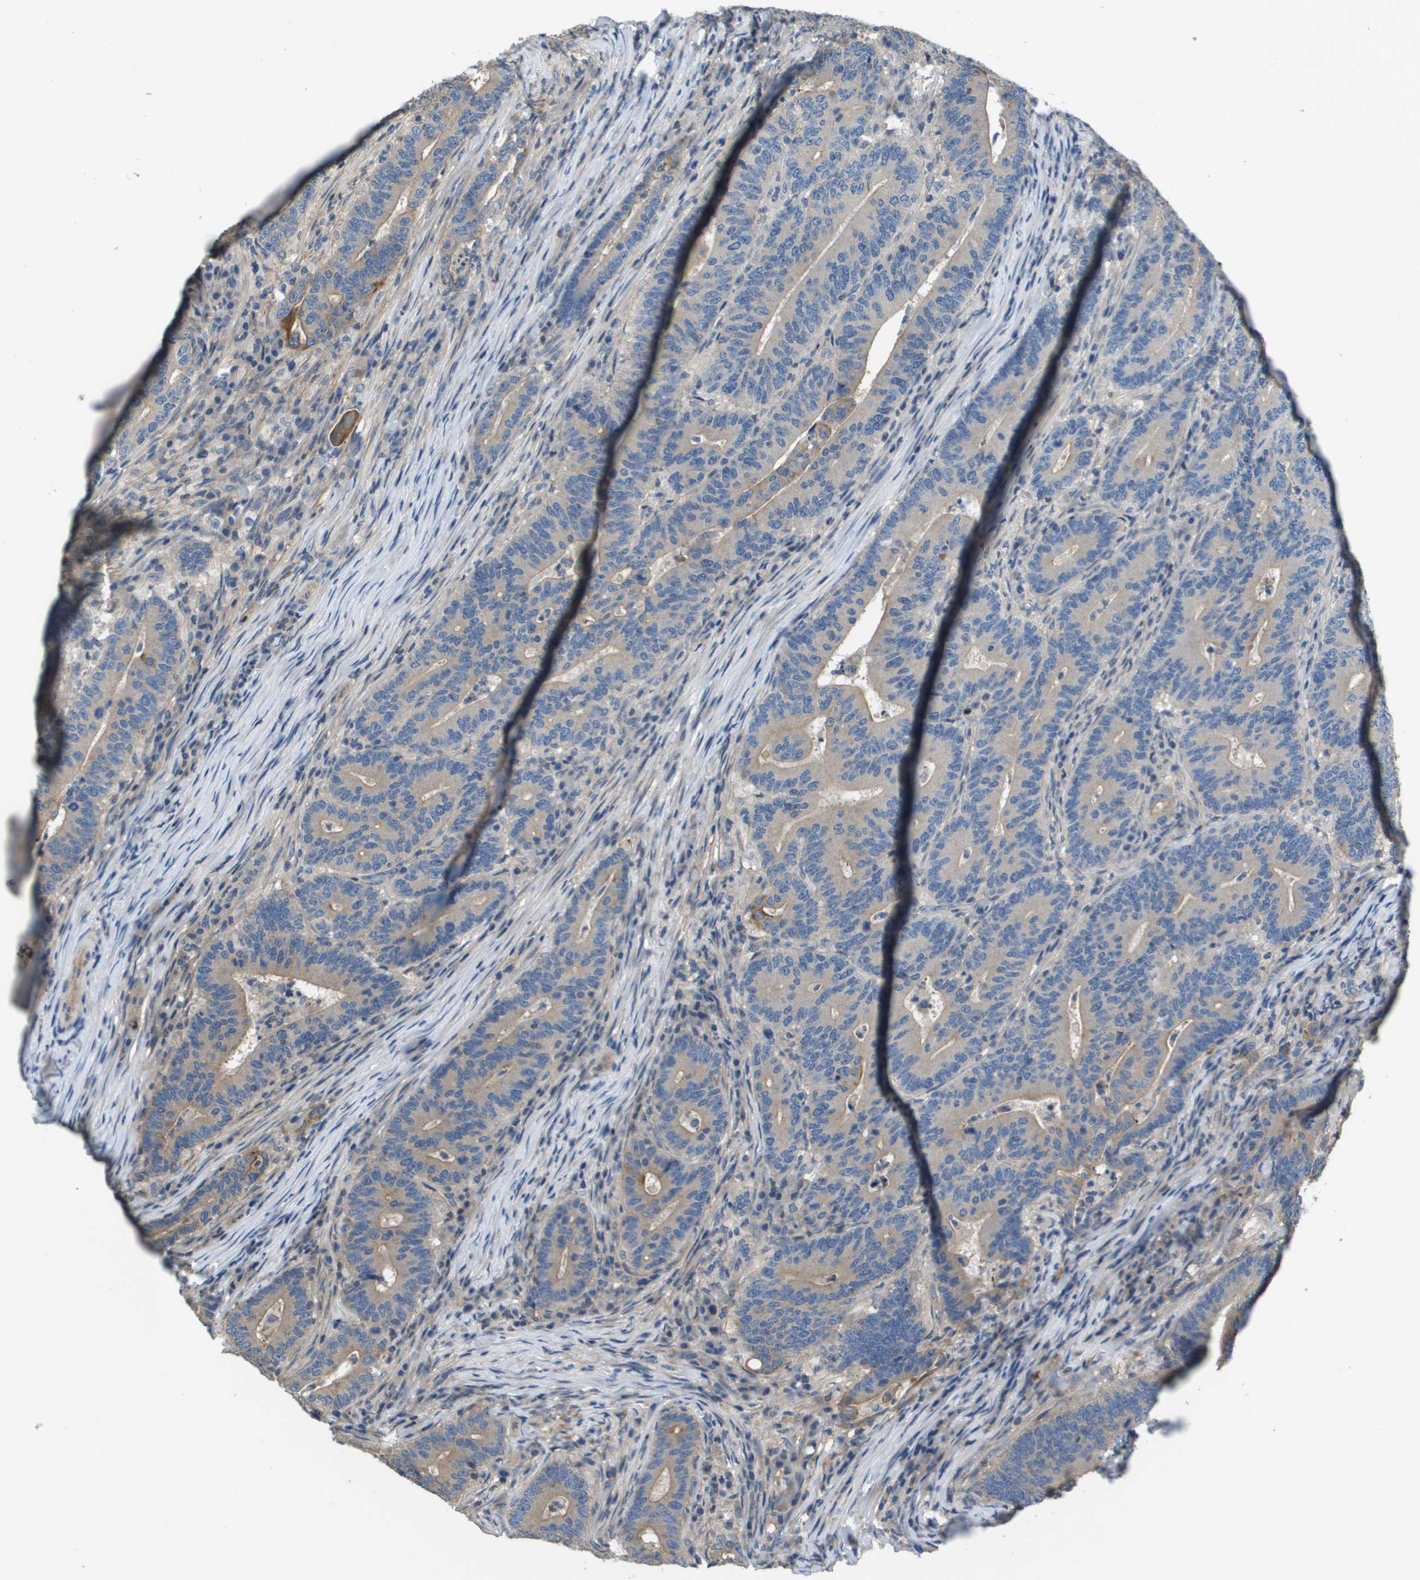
{"staining": {"intensity": "weak", "quantity": "<25%", "location": "cytoplasmic/membranous"}, "tissue": "colorectal cancer", "cell_type": "Tumor cells", "image_type": "cancer", "snomed": [{"axis": "morphology", "description": "Normal tissue, NOS"}, {"axis": "morphology", "description": "Adenocarcinoma, NOS"}, {"axis": "topography", "description": "Colon"}], "caption": "A histopathology image of human colorectal cancer is negative for staining in tumor cells.", "gene": "KRT23", "patient": {"sex": "female", "age": 66}}